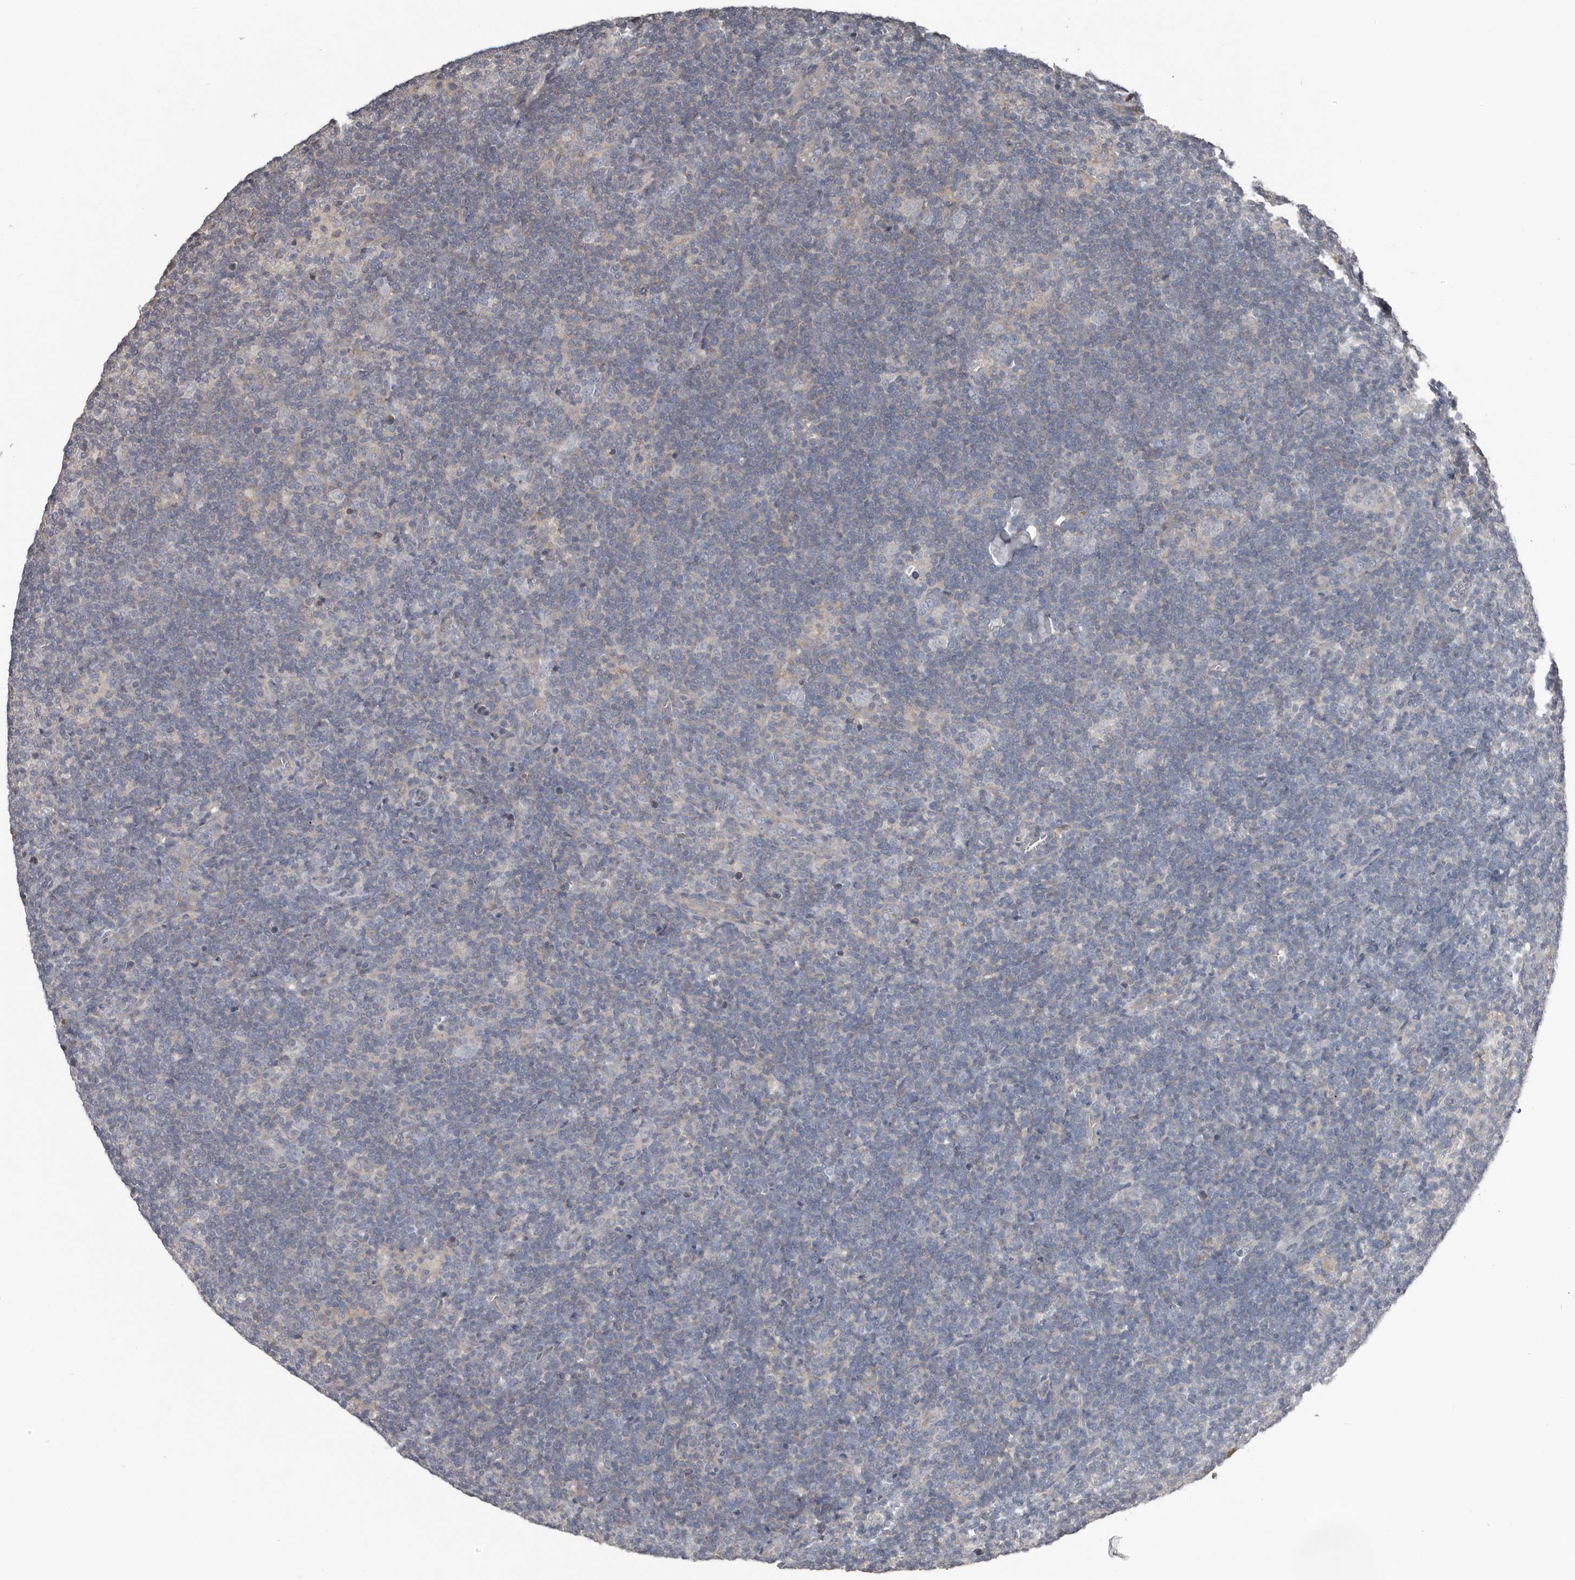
{"staining": {"intensity": "negative", "quantity": "none", "location": "none"}, "tissue": "lymphoma", "cell_type": "Tumor cells", "image_type": "cancer", "snomed": [{"axis": "morphology", "description": "Hodgkin's disease, NOS"}, {"axis": "topography", "description": "Lymph node"}], "caption": "Lymphoma was stained to show a protein in brown. There is no significant positivity in tumor cells. The staining was performed using DAB to visualize the protein expression in brown, while the nuclei were stained in blue with hematoxylin (Magnification: 20x).", "gene": "CA6", "patient": {"sex": "female", "age": 57}}